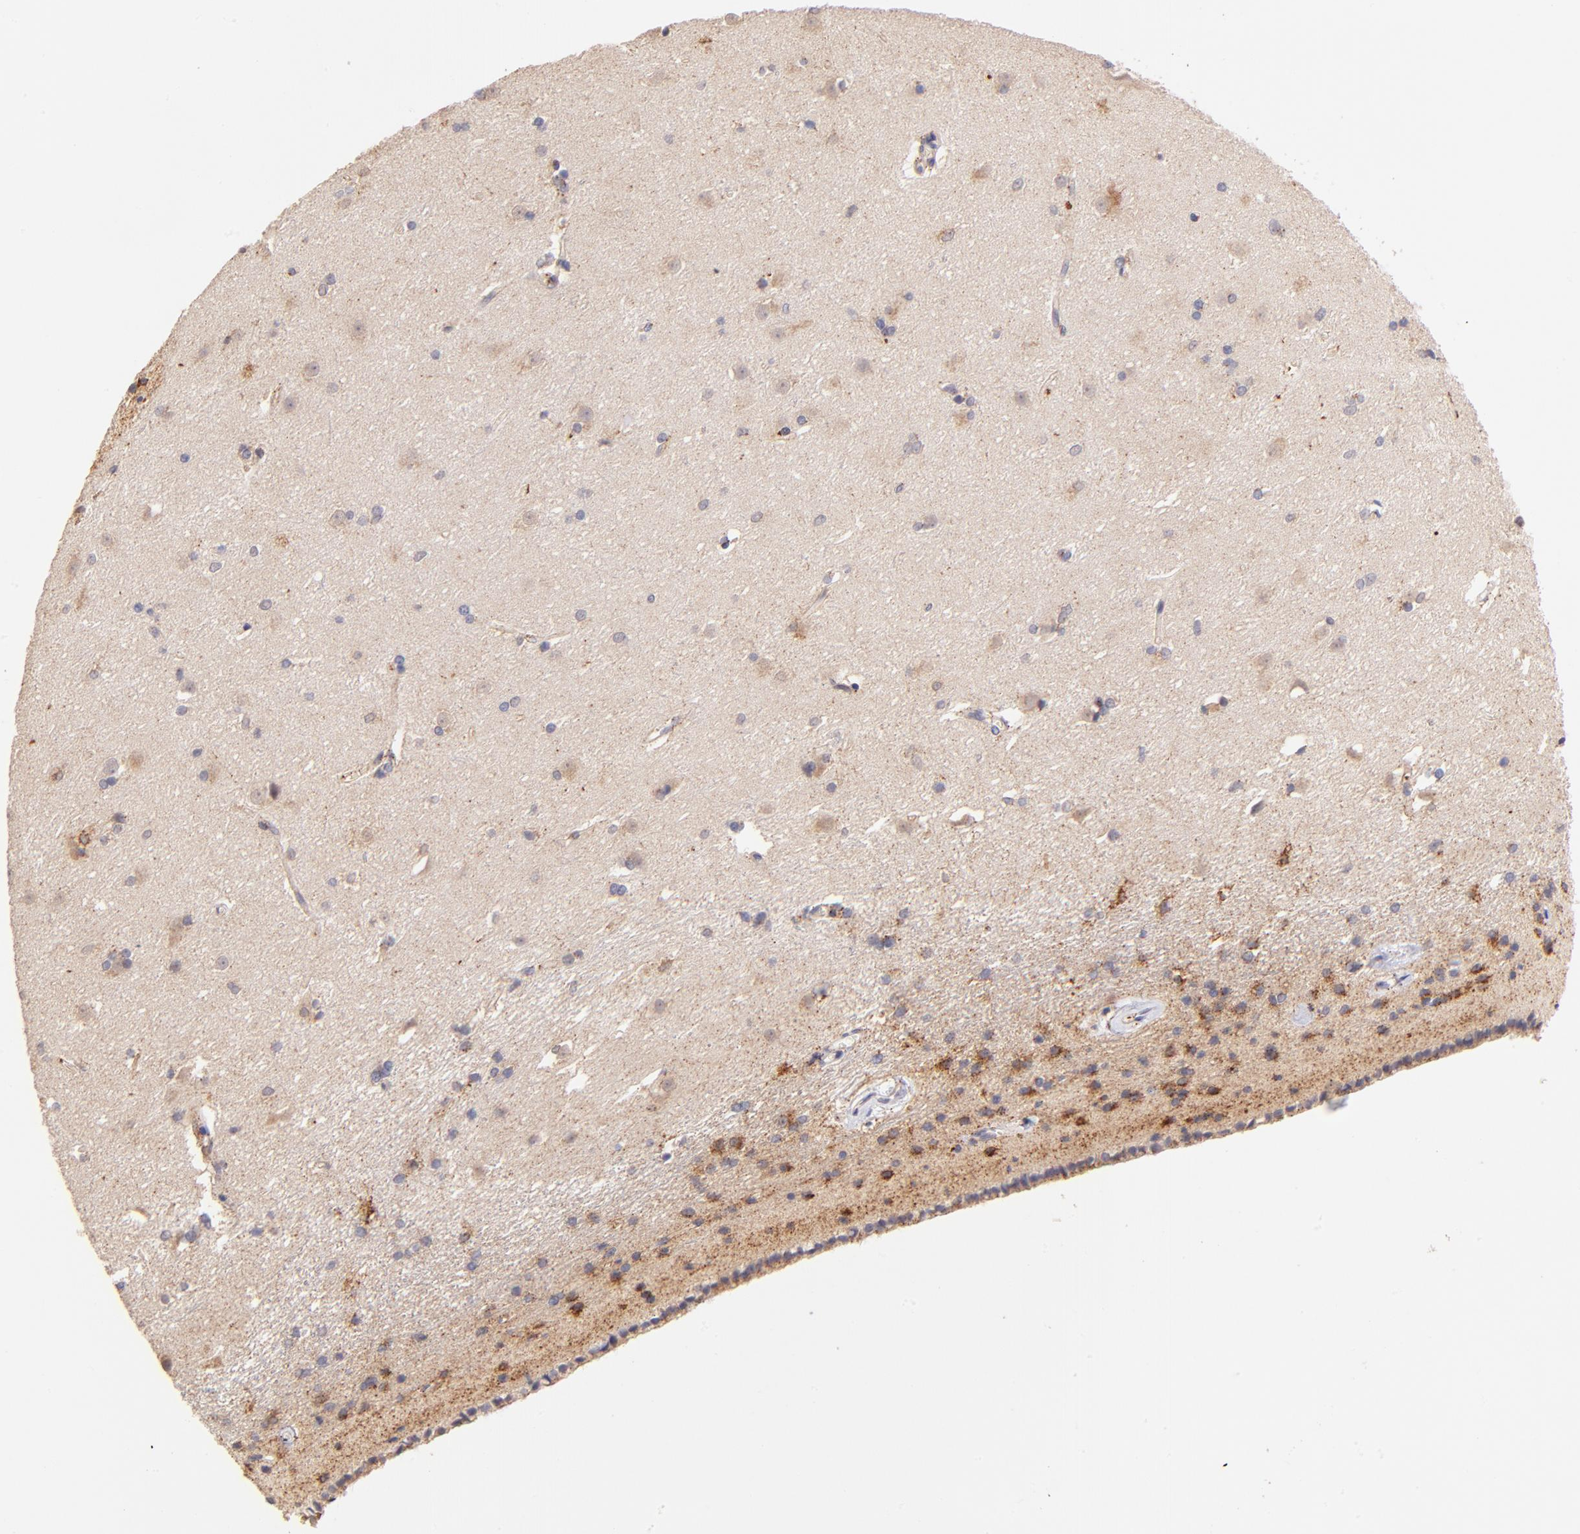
{"staining": {"intensity": "moderate", "quantity": "<25%", "location": "cytoplasmic/membranous"}, "tissue": "caudate", "cell_type": "Glial cells", "image_type": "normal", "snomed": [{"axis": "morphology", "description": "Normal tissue, NOS"}, {"axis": "topography", "description": "Lateral ventricle wall"}], "caption": "Immunohistochemical staining of unremarkable human caudate displays <25% levels of moderate cytoplasmic/membranous protein positivity in approximately <25% of glial cells. (IHC, brightfield microscopy, high magnification).", "gene": "SPARC", "patient": {"sex": "female", "age": 19}}